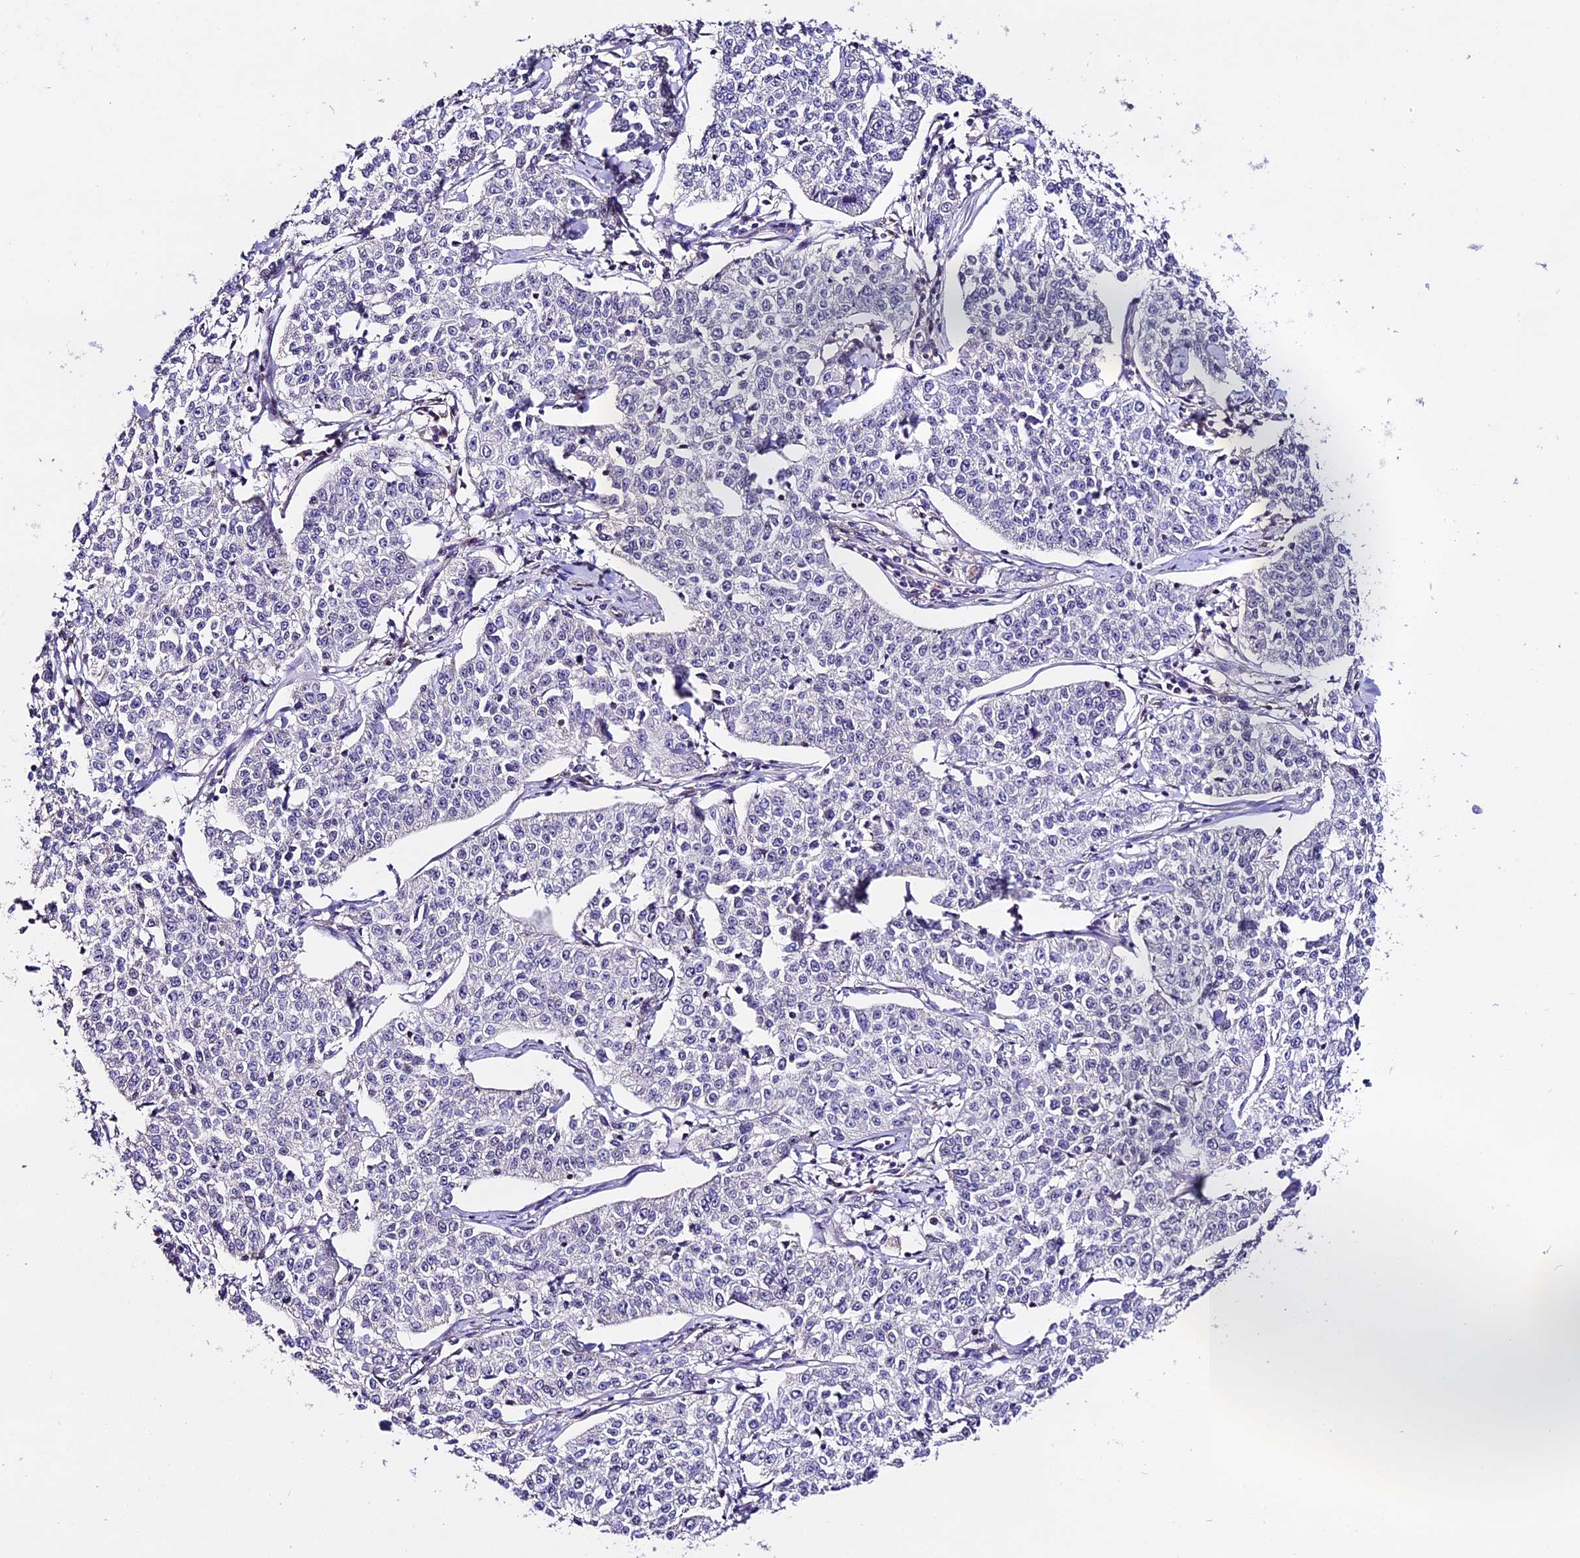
{"staining": {"intensity": "negative", "quantity": "none", "location": "none"}, "tissue": "cervical cancer", "cell_type": "Tumor cells", "image_type": "cancer", "snomed": [{"axis": "morphology", "description": "Squamous cell carcinoma, NOS"}, {"axis": "topography", "description": "Cervix"}], "caption": "Immunohistochemistry (IHC) of human cervical cancer (squamous cell carcinoma) shows no expression in tumor cells.", "gene": "DDX28", "patient": {"sex": "female", "age": 35}}